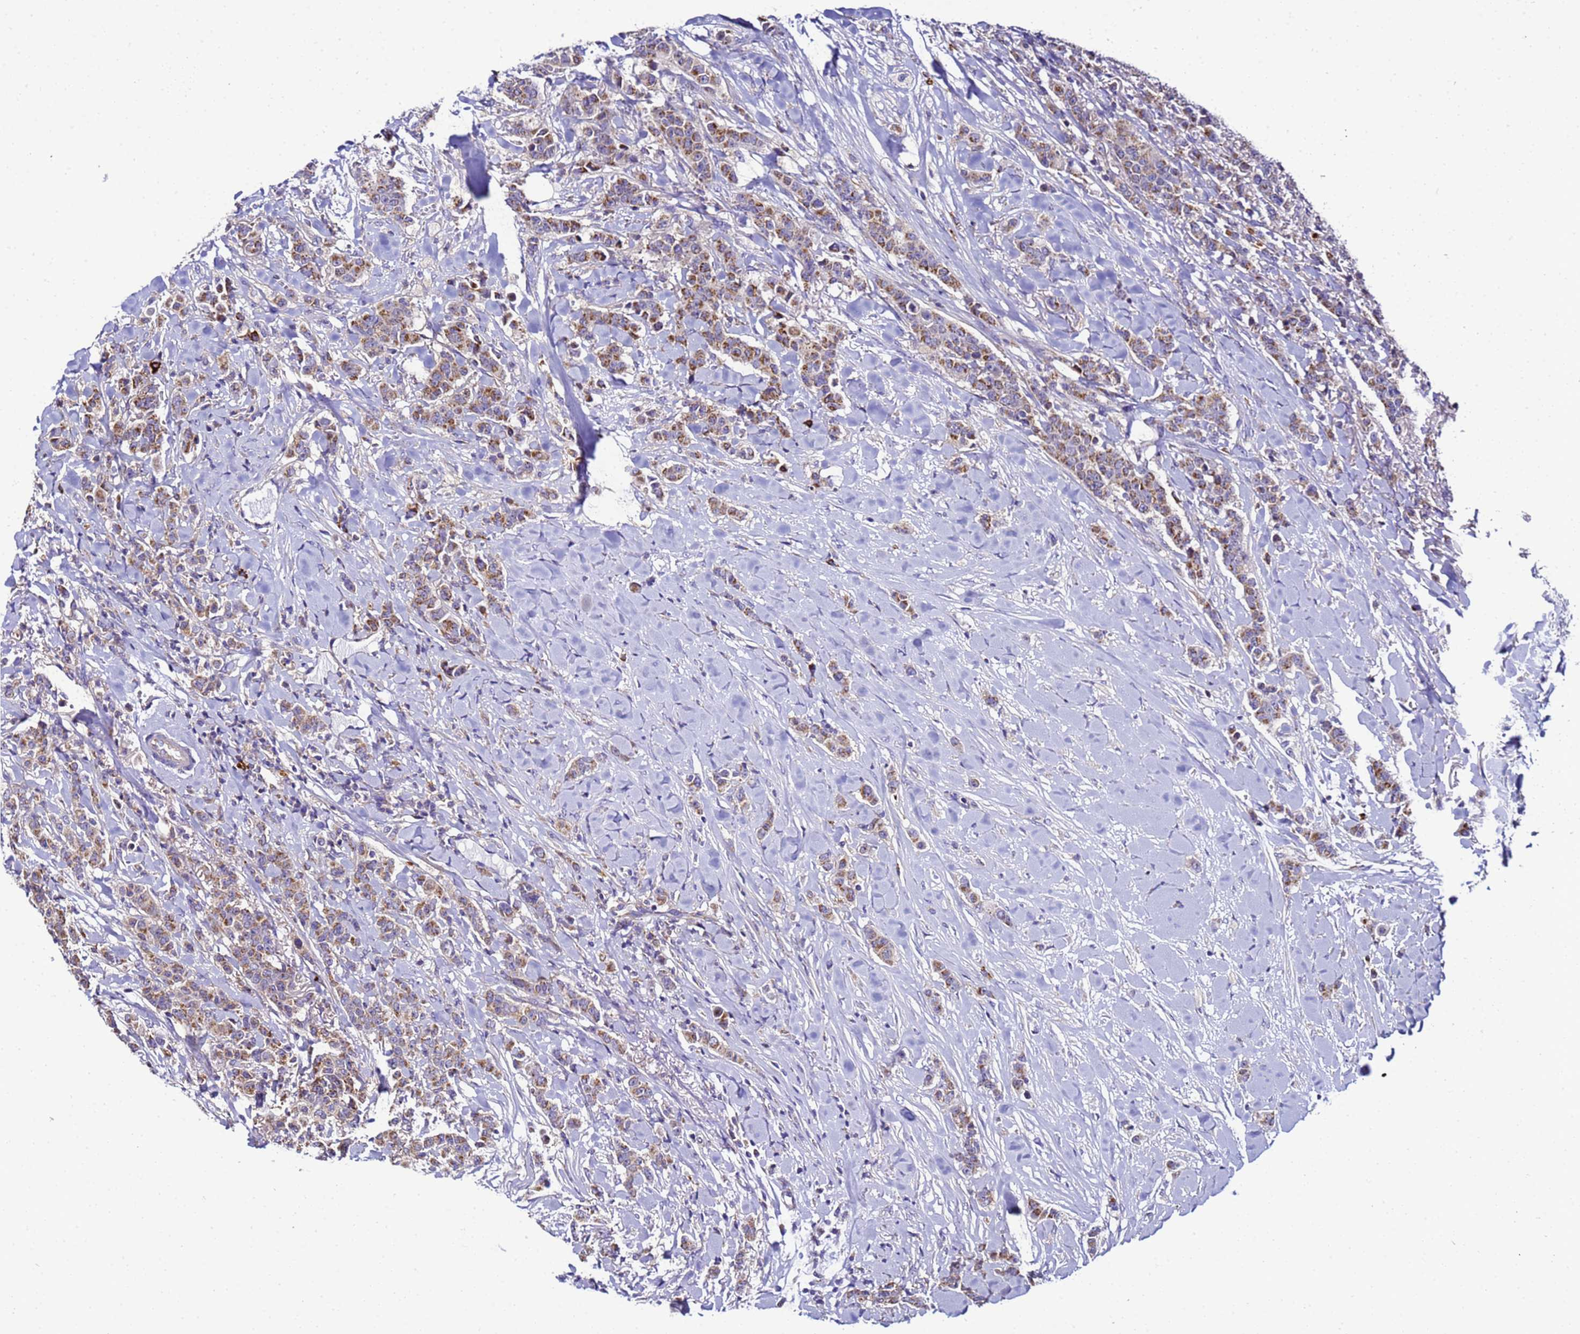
{"staining": {"intensity": "moderate", "quantity": ">75%", "location": "cytoplasmic/membranous"}, "tissue": "breast cancer", "cell_type": "Tumor cells", "image_type": "cancer", "snomed": [{"axis": "morphology", "description": "Duct carcinoma"}, {"axis": "topography", "description": "Breast"}], "caption": "Immunohistochemical staining of human breast cancer shows medium levels of moderate cytoplasmic/membranous protein expression in approximately >75% of tumor cells. The protein is shown in brown color, while the nuclei are stained blue.", "gene": "HIGD2A", "patient": {"sex": "female", "age": 40}}